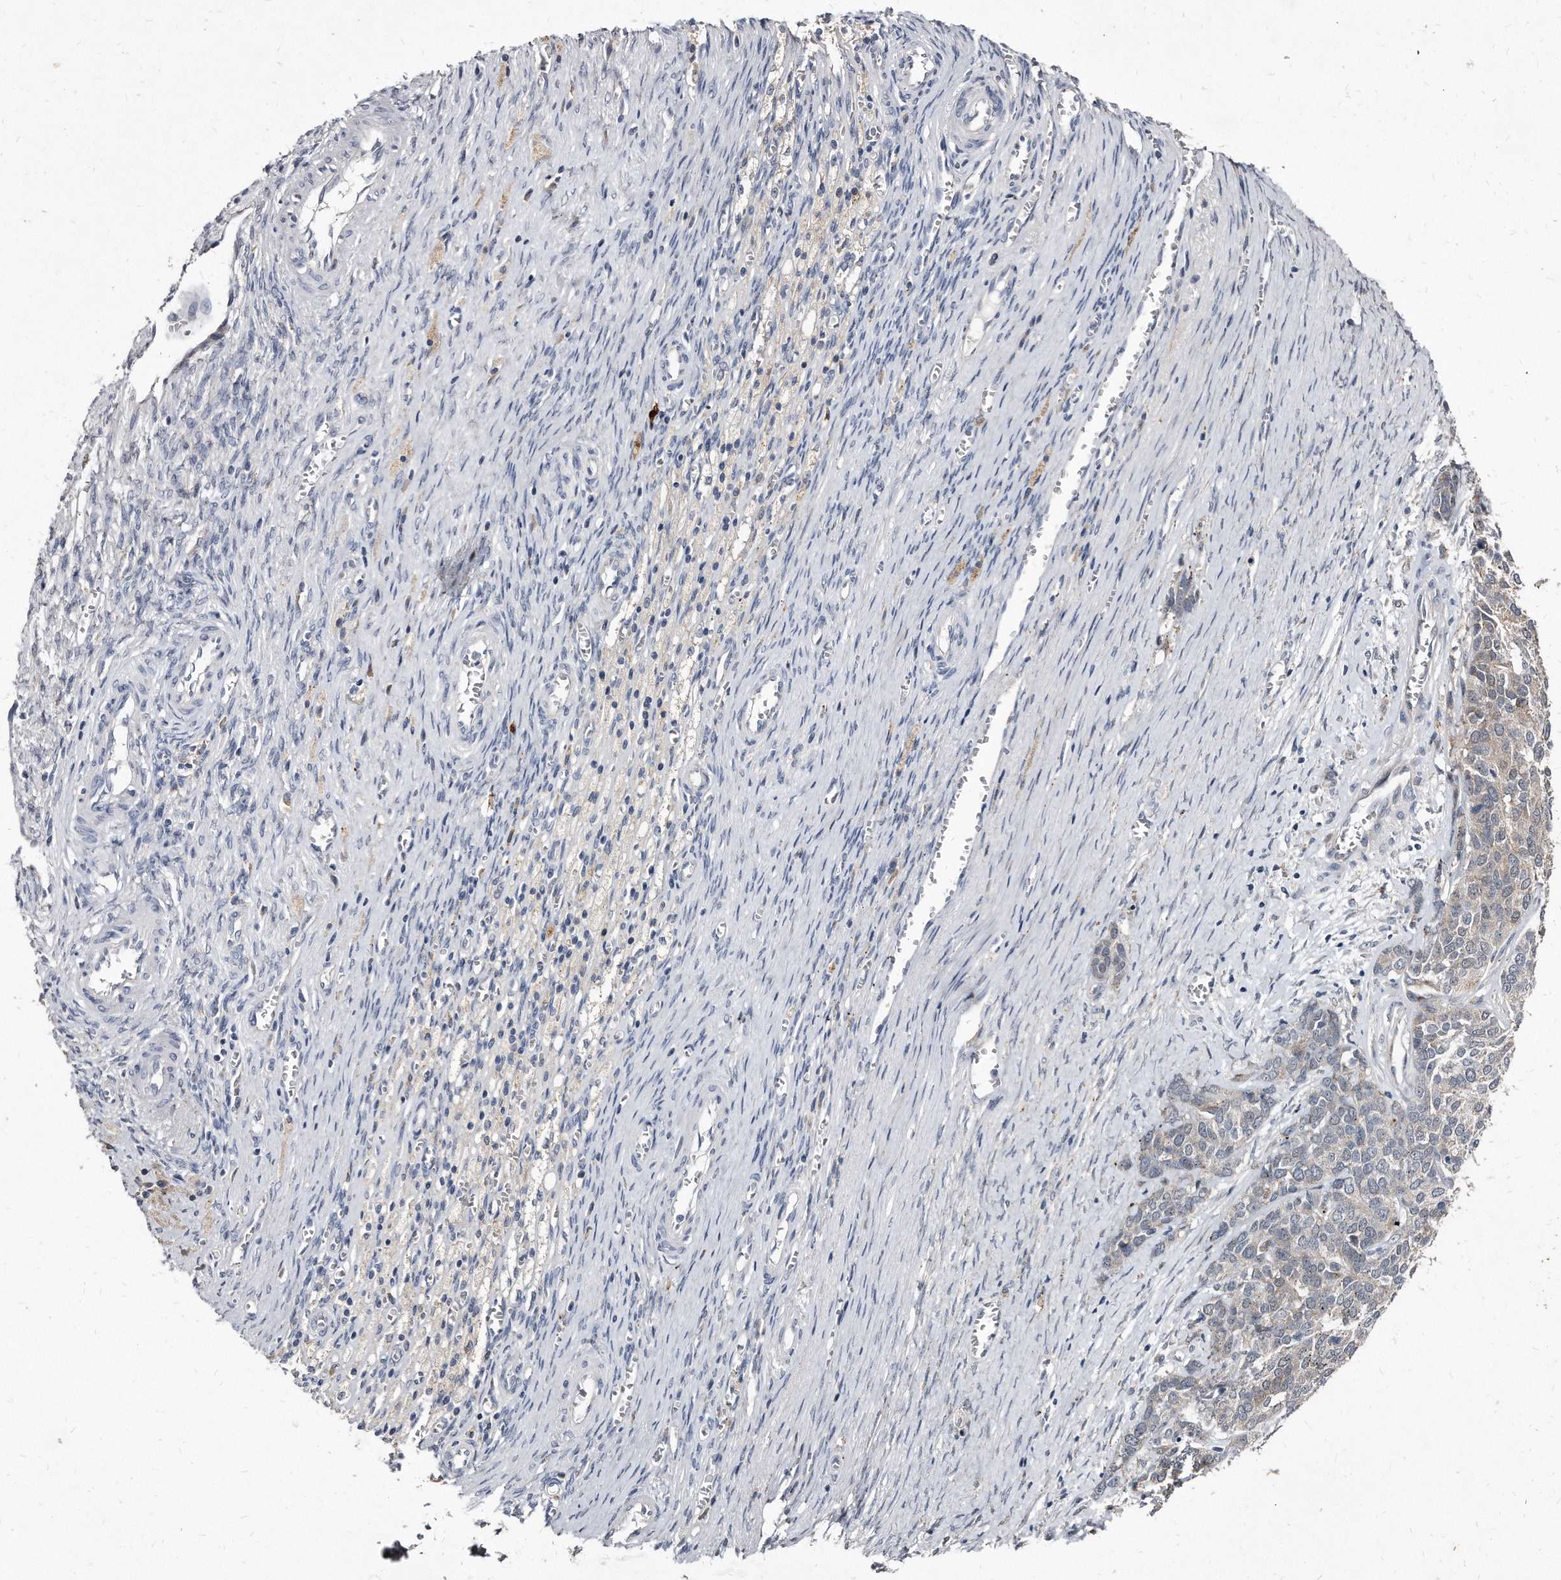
{"staining": {"intensity": "negative", "quantity": "none", "location": "none"}, "tissue": "ovarian cancer", "cell_type": "Tumor cells", "image_type": "cancer", "snomed": [{"axis": "morphology", "description": "Cystadenocarcinoma, serous, NOS"}, {"axis": "topography", "description": "Ovary"}], "caption": "Photomicrograph shows no significant protein staining in tumor cells of ovarian cancer (serous cystadenocarcinoma). (DAB immunohistochemistry (IHC) with hematoxylin counter stain).", "gene": "KLHDC3", "patient": {"sex": "female", "age": 44}}